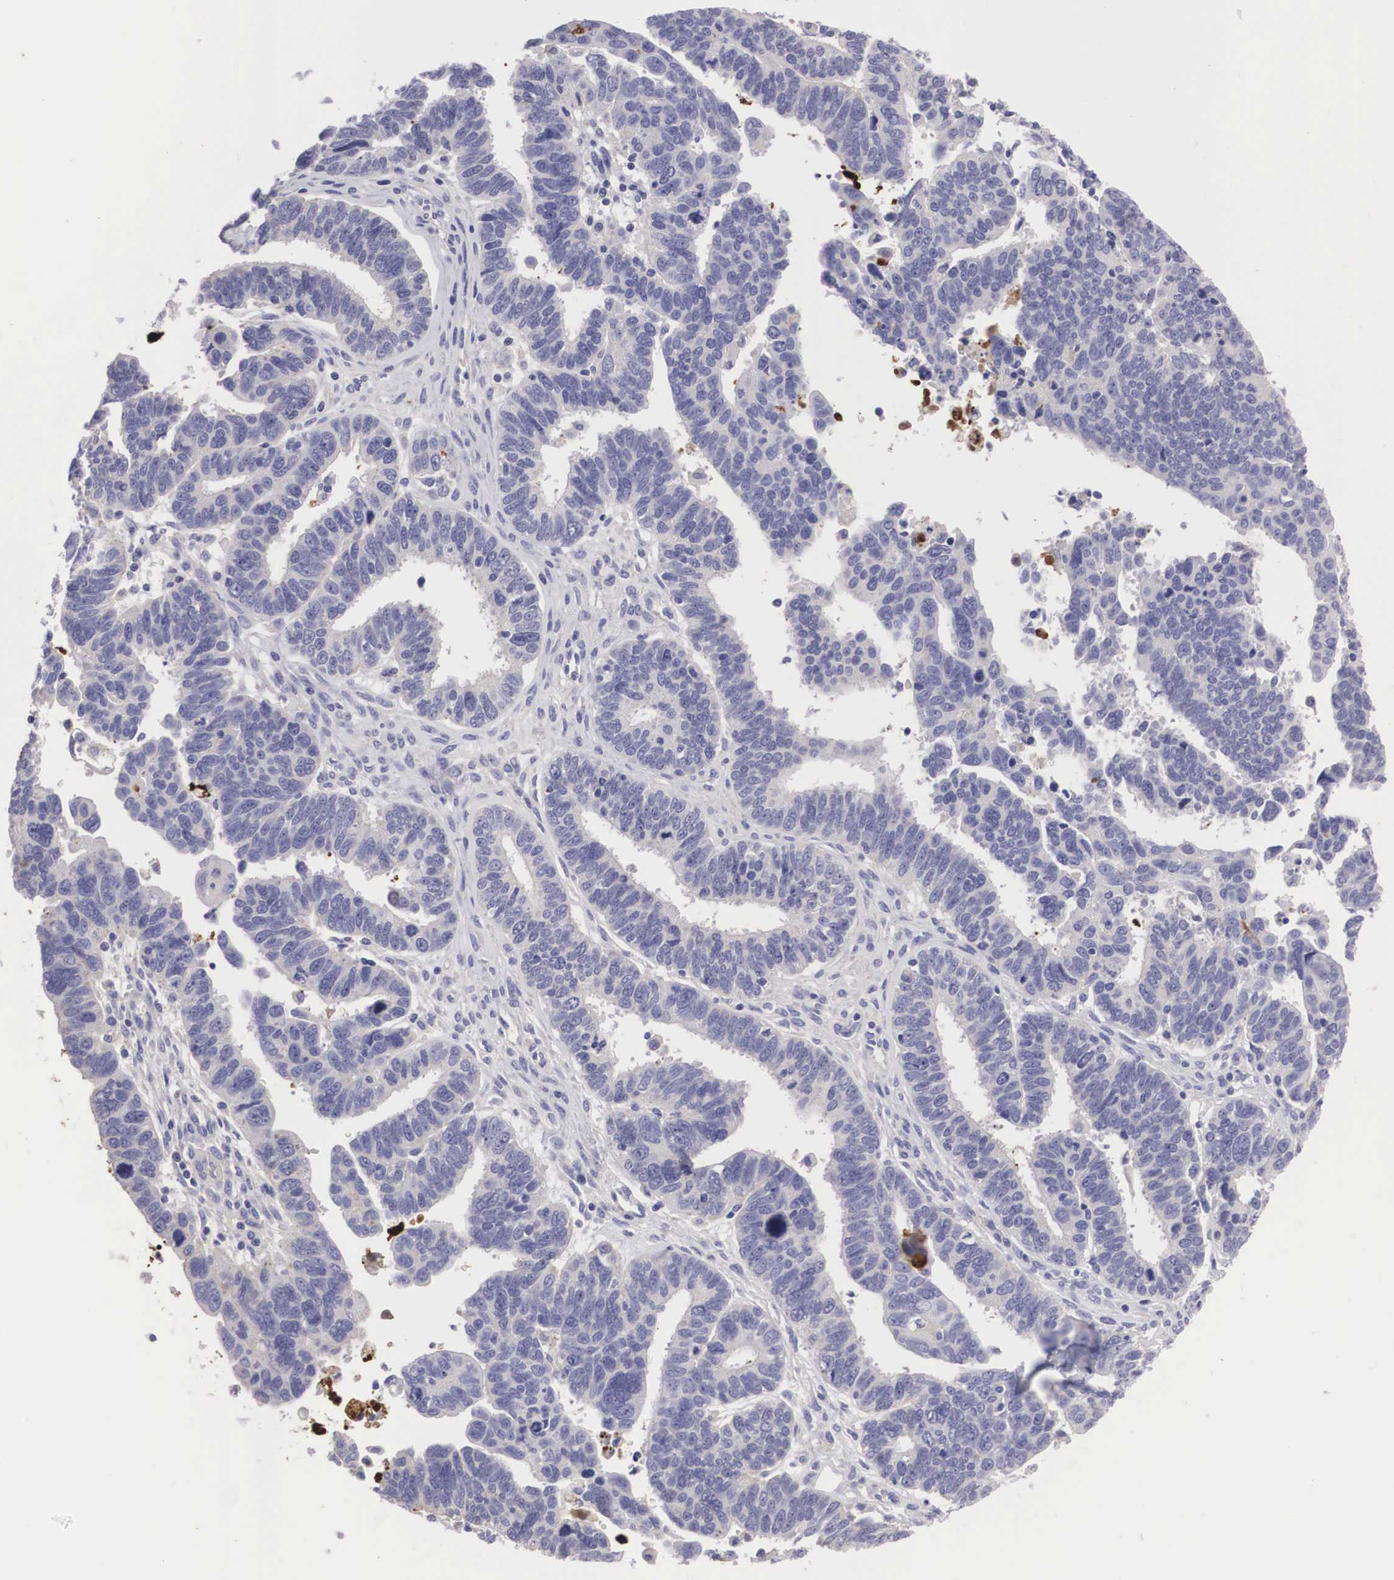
{"staining": {"intensity": "negative", "quantity": "none", "location": "none"}, "tissue": "ovarian cancer", "cell_type": "Tumor cells", "image_type": "cancer", "snomed": [{"axis": "morphology", "description": "Carcinoma, endometroid"}, {"axis": "morphology", "description": "Cystadenocarcinoma, serous, NOS"}, {"axis": "topography", "description": "Ovary"}], "caption": "Ovarian cancer (serous cystadenocarcinoma) was stained to show a protein in brown. There is no significant staining in tumor cells. (DAB (3,3'-diaminobenzidine) immunohistochemistry, high magnification).", "gene": "CLU", "patient": {"sex": "female", "age": 45}}